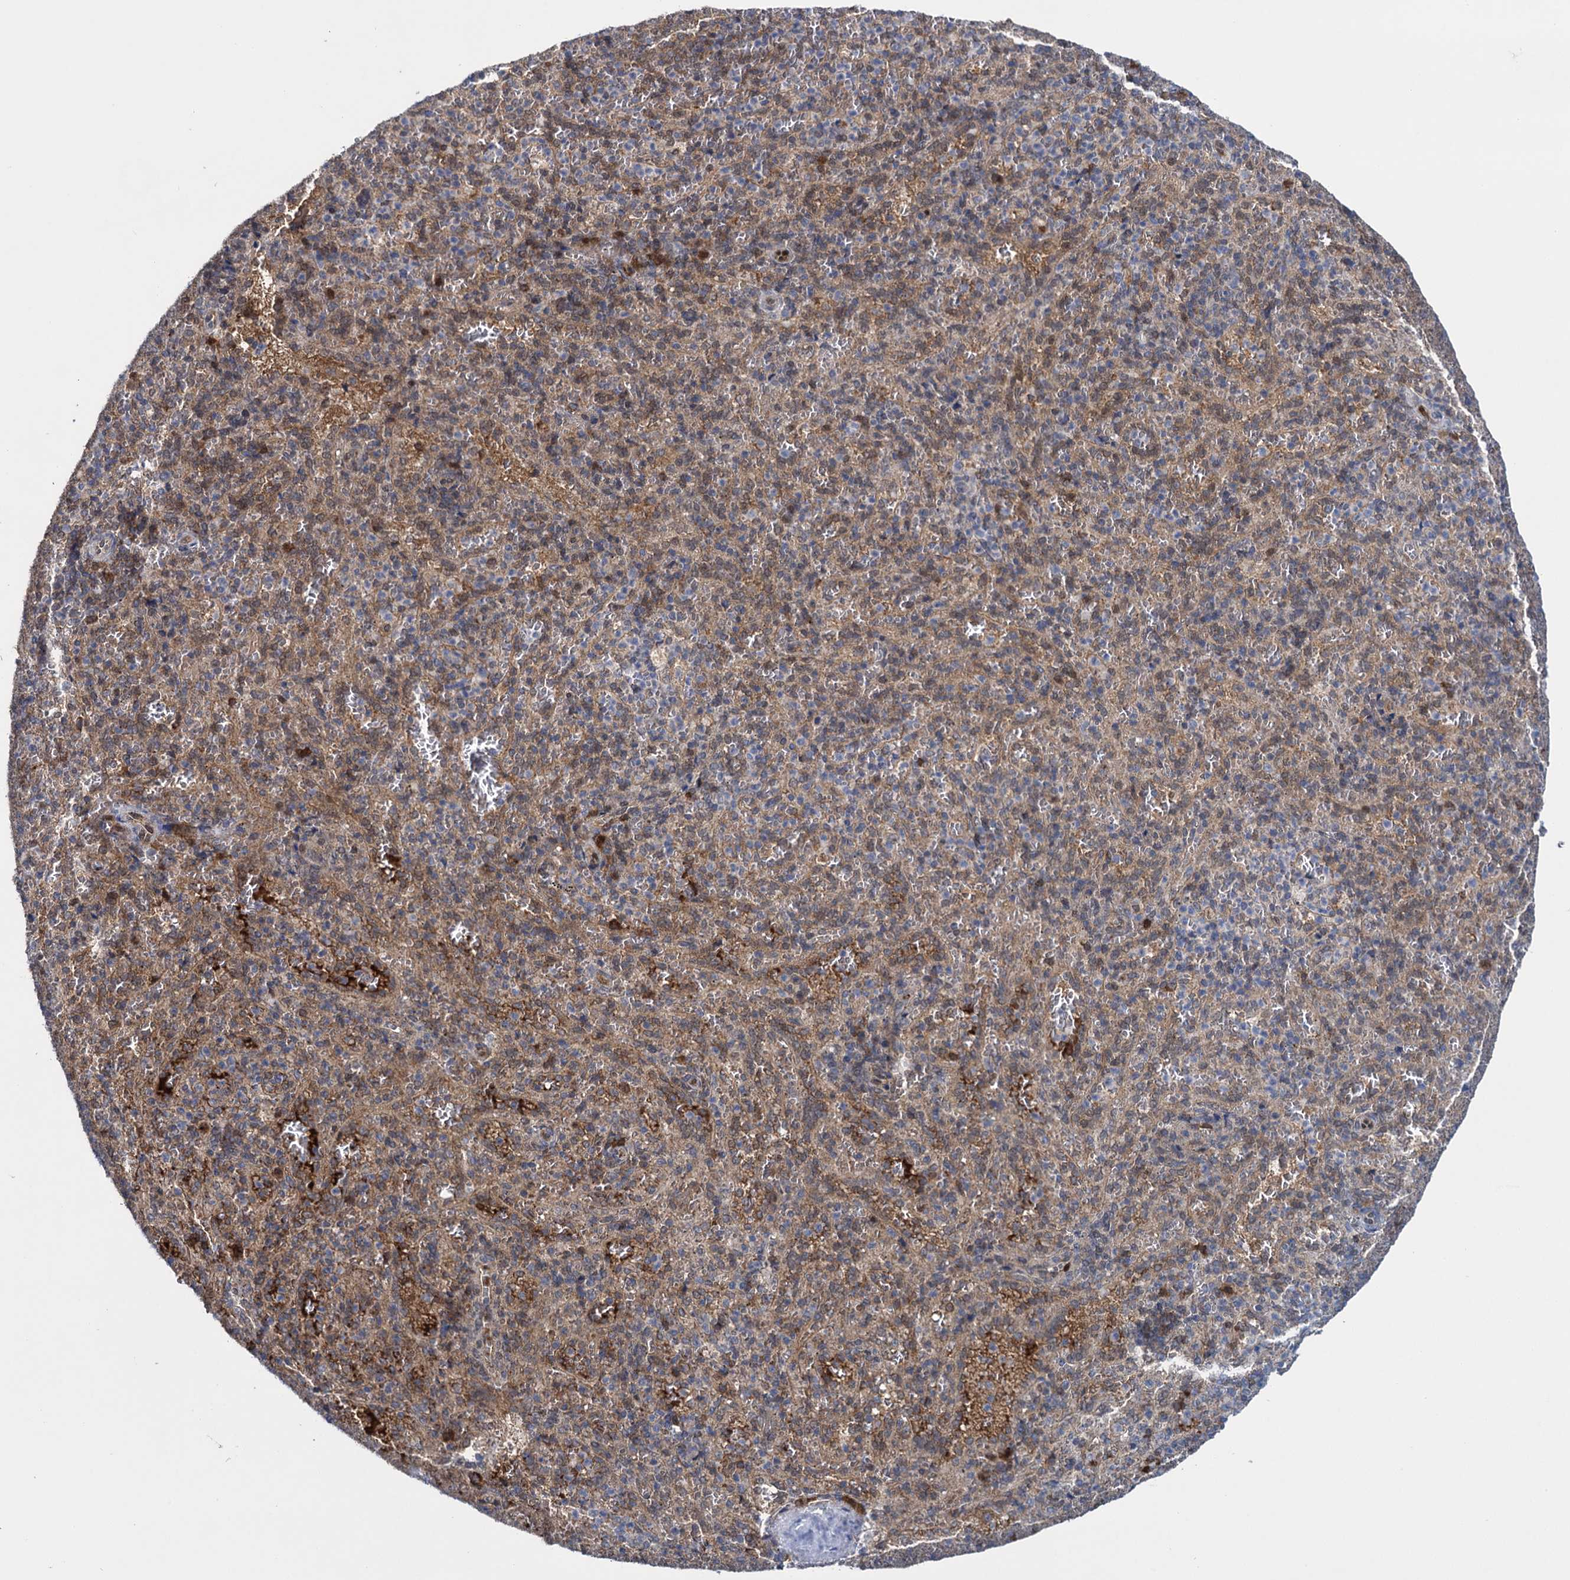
{"staining": {"intensity": "moderate", "quantity": "<25%", "location": "cytoplasmic/membranous"}, "tissue": "spleen", "cell_type": "Cells in red pulp", "image_type": "normal", "snomed": [{"axis": "morphology", "description": "Normal tissue, NOS"}, {"axis": "topography", "description": "Spleen"}], "caption": "IHC image of normal human spleen stained for a protein (brown), which exhibits low levels of moderate cytoplasmic/membranous staining in about <25% of cells in red pulp.", "gene": "GLO1", "patient": {"sex": "female", "age": 21}}